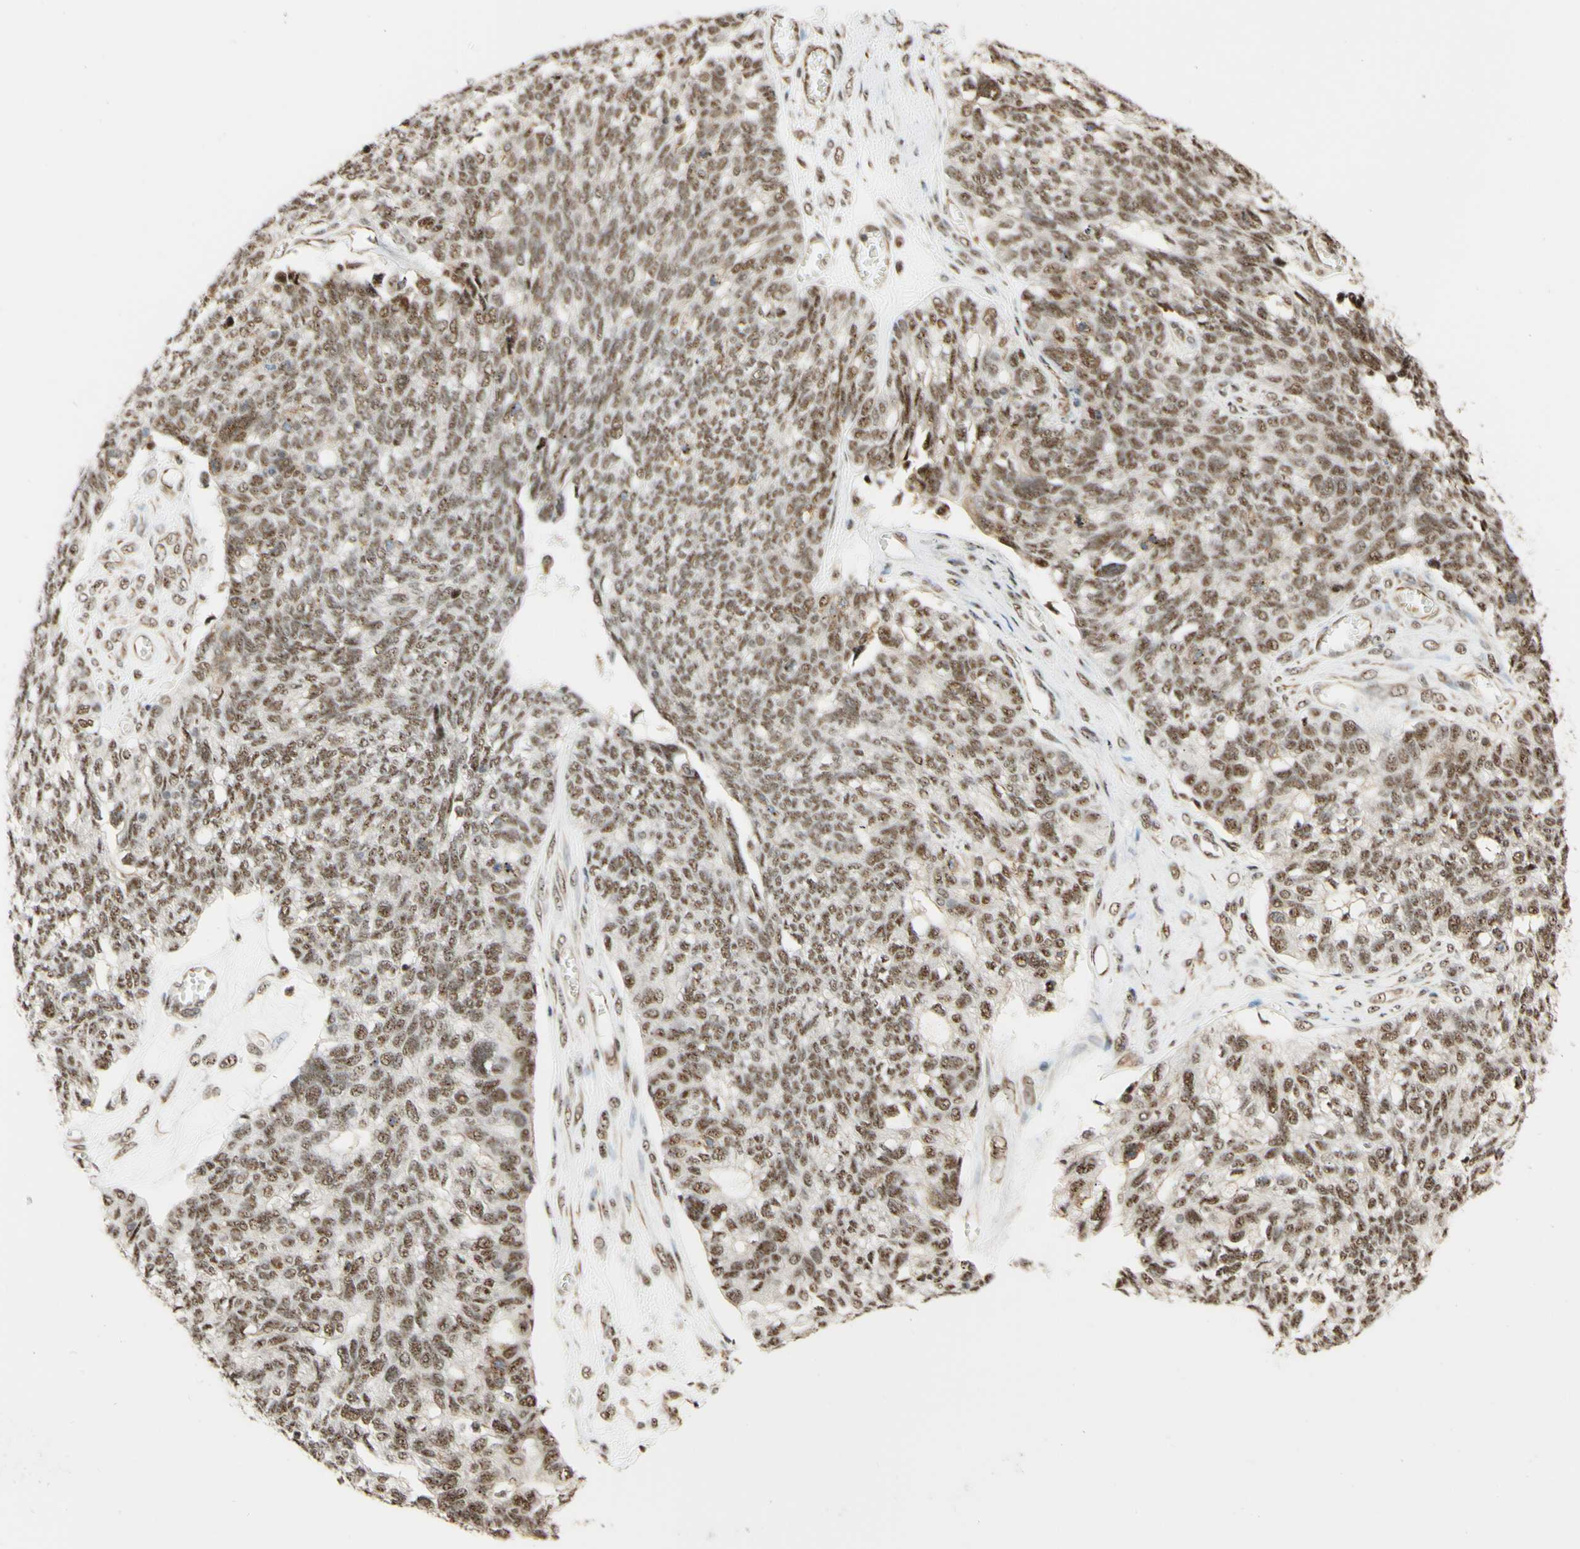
{"staining": {"intensity": "moderate", "quantity": ">75%", "location": "nuclear"}, "tissue": "ovarian cancer", "cell_type": "Tumor cells", "image_type": "cancer", "snomed": [{"axis": "morphology", "description": "Cystadenocarcinoma, serous, NOS"}, {"axis": "topography", "description": "Ovary"}], "caption": "Tumor cells exhibit medium levels of moderate nuclear staining in about >75% of cells in human serous cystadenocarcinoma (ovarian). The protein is stained brown, and the nuclei are stained in blue (DAB (3,3'-diaminobenzidine) IHC with brightfield microscopy, high magnification).", "gene": "SAP18", "patient": {"sex": "female", "age": 79}}